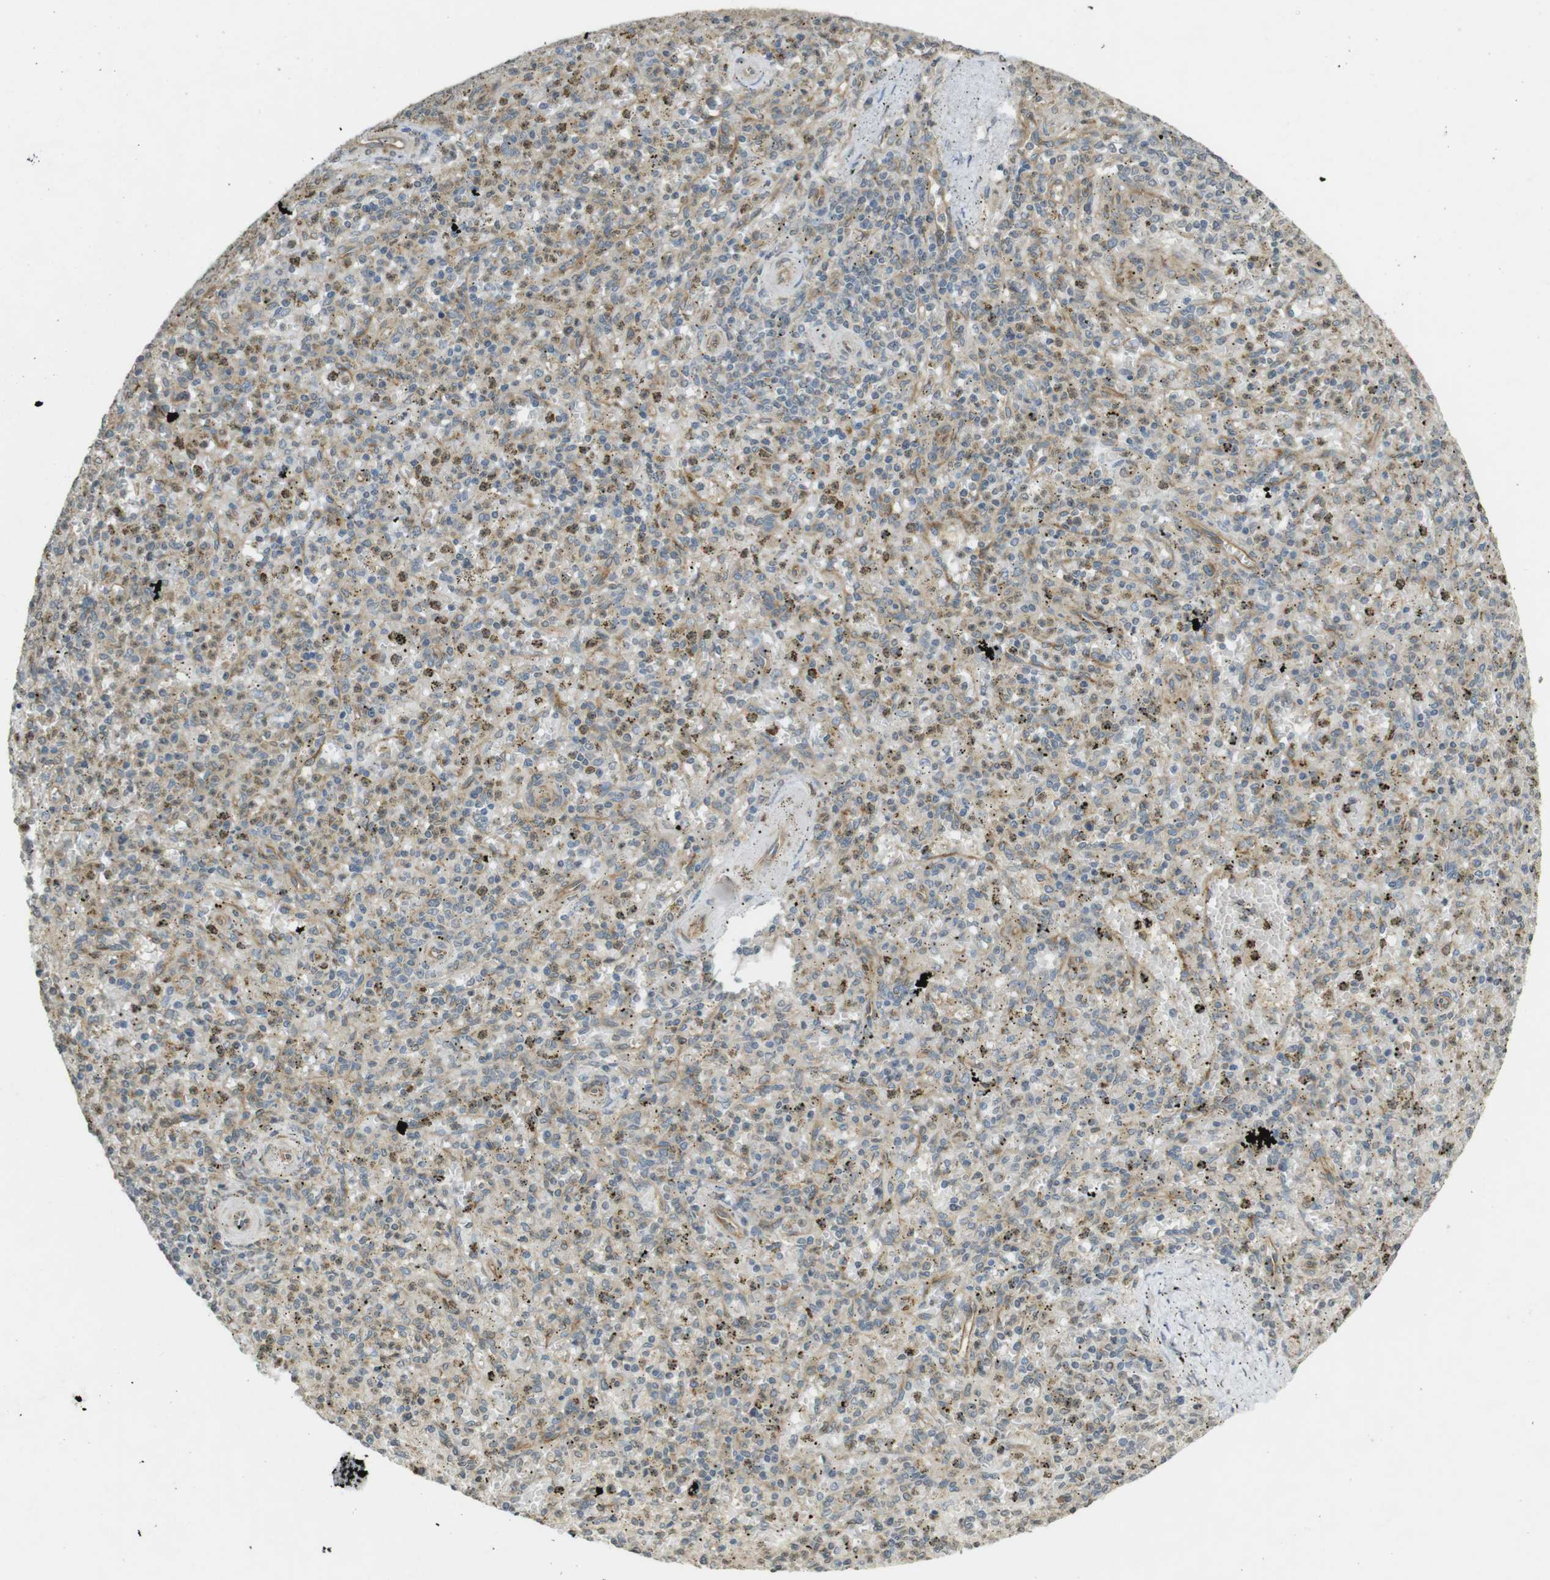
{"staining": {"intensity": "weak", "quantity": "25%-75%", "location": "cytoplasmic/membranous"}, "tissue": "spleen", "cell_type": "Cells in red pulp", "image_type": "normal", "snomed": [{"axis": "morphology", "description": "Normal tissue, NOS"}, {"axis": "topography", "description": "Spleen"}], "caption": "Protein staining of unremarkable spleen displays weak cytoplasmic/membranous expression in about 25%-75% of cells in red pulp.", "gene": "KIF5B", "patient": {"sex": "male", "age": 72}}